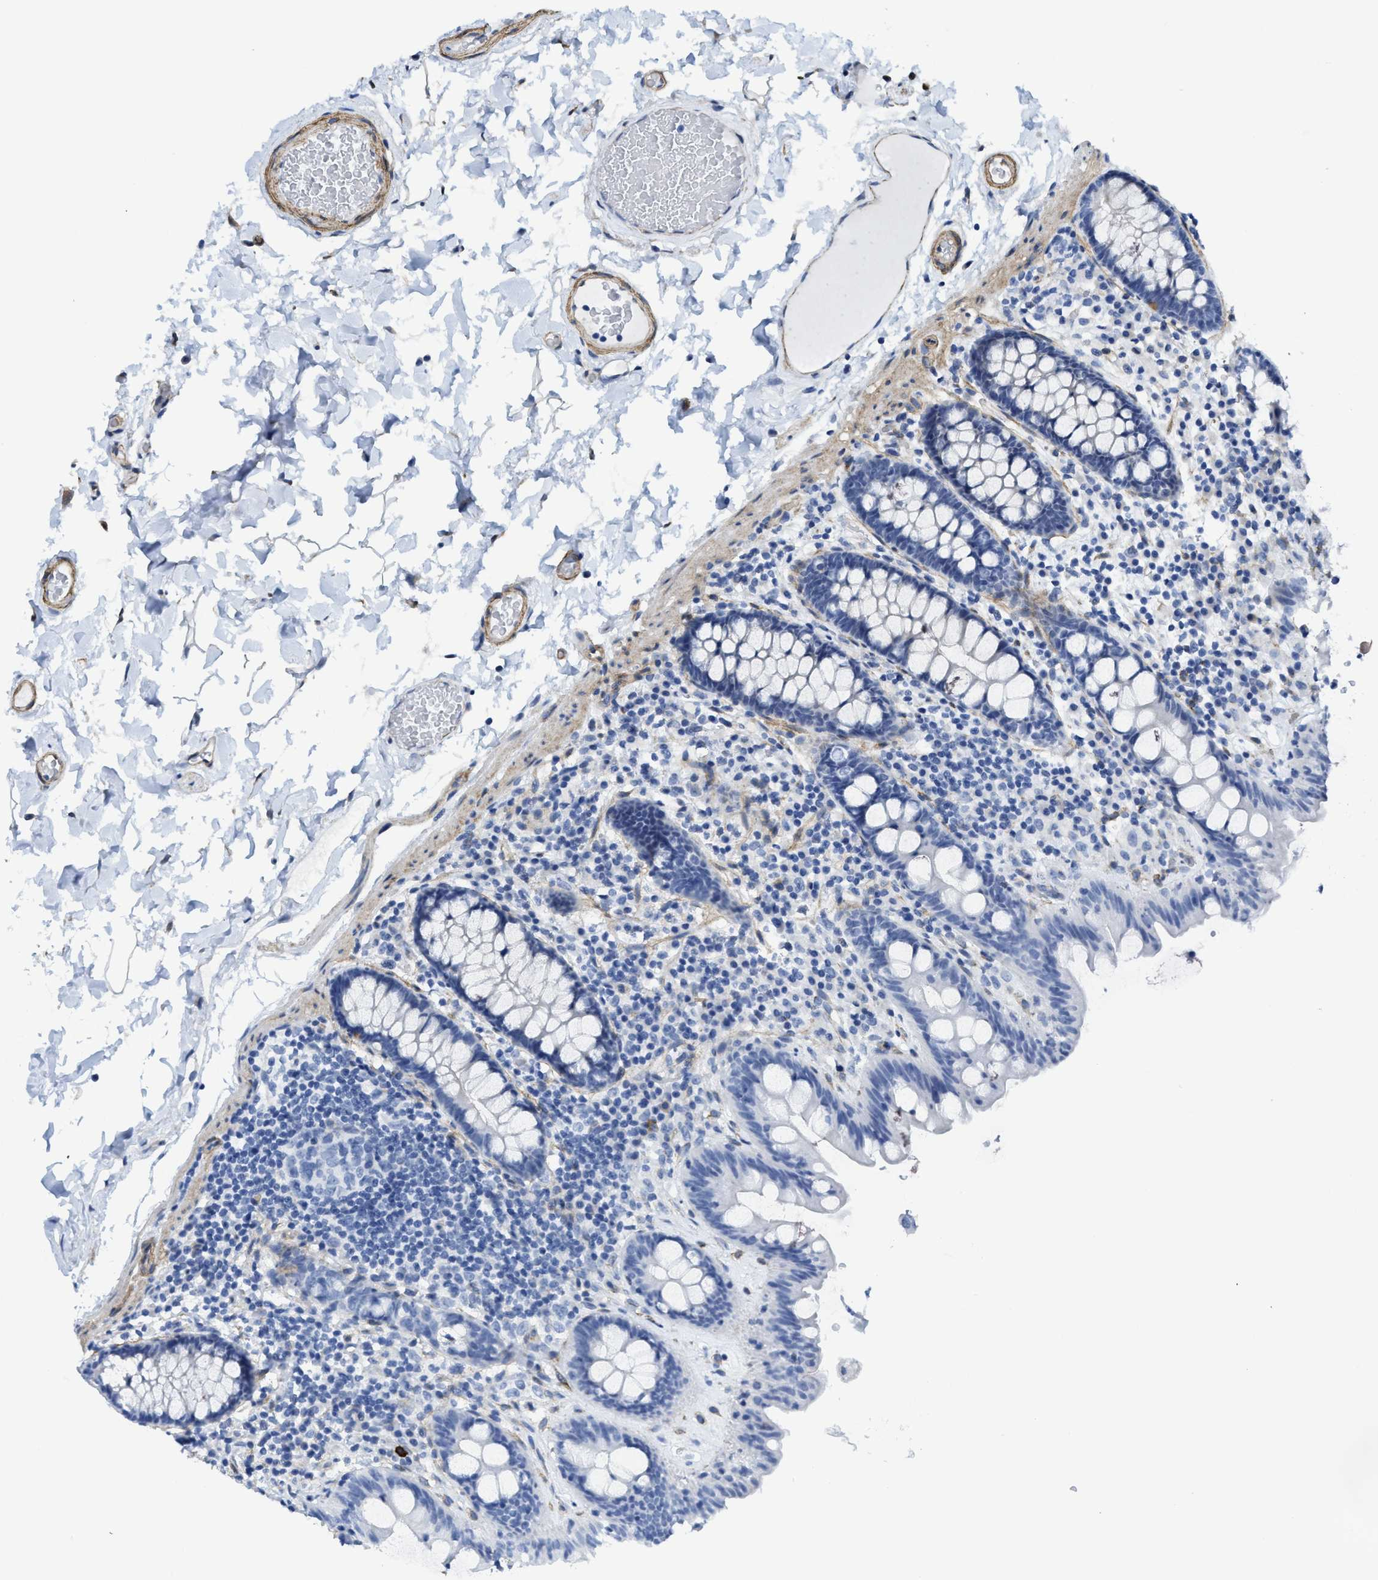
{"staining": {"intensity": "moderate", "quantity": ">75%", "location": "cytoplasmic/membranous"}, "tissue": "colon", "cell_type": "Endothelial cells", "image_type": "normal", "snomed": [{"axis": "morphology", "description": "Normal tissue, NOS"}, {"axis": "topography", "description": "Colon"}], "caption": "Protein expression by immunohistochemistry (IHC) shows moderate cytoplasmic/membranous staining in approximately >75% of endothelial cells in unremarkable colon.", "gene": "TUB", "patient": {"sex": "female", "age": 80}}